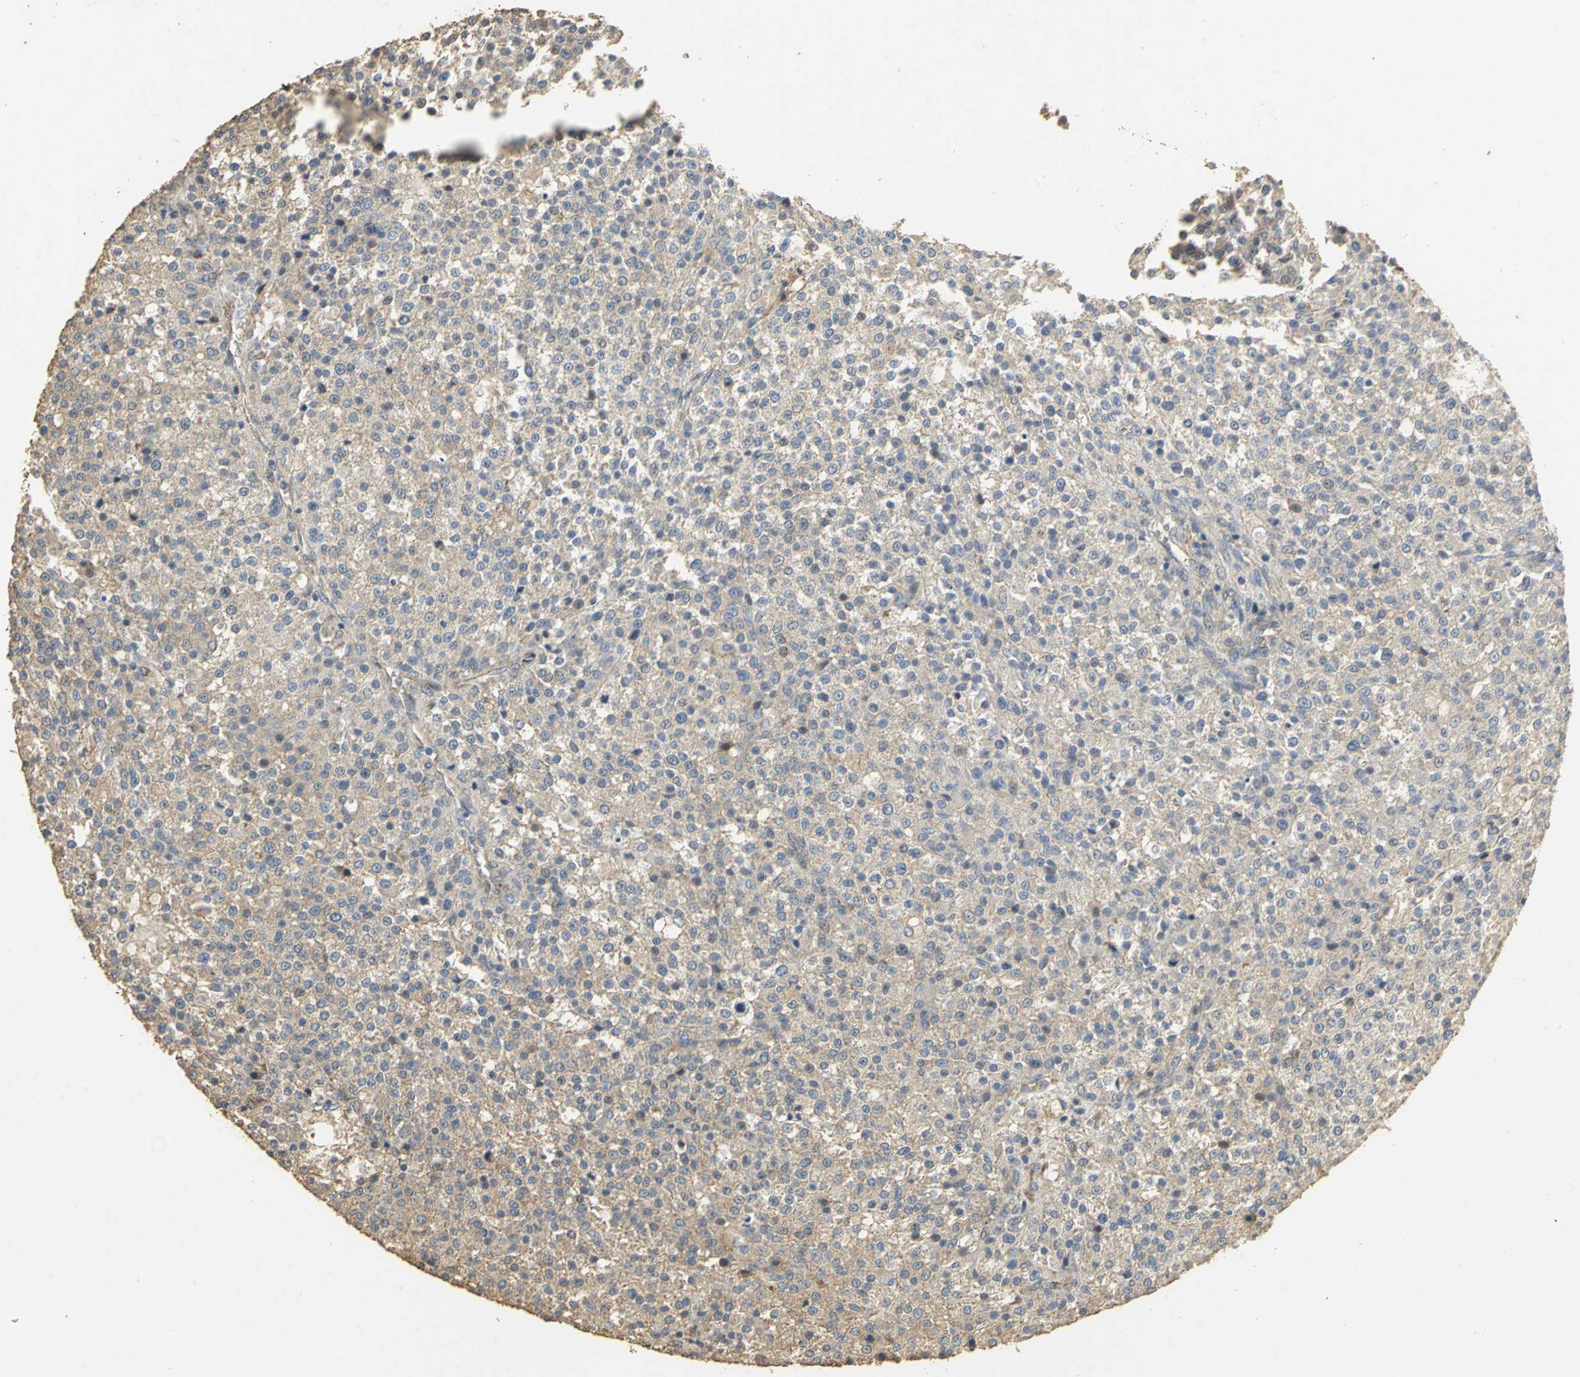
{"staining": {"intensity": "weak", "quantity": ">75%", "location": "cytoplasmic/membranous"}, "tissue": "testis cancer", "cell_type": "Tumor cells", "image_type": "cancer", "snomed": [{"axis": "morphology", "description": "Seminoma, NOS"}, {"axis": "topography", "description": "Testis"}], "caption": "Protein staining of testis seminoma tissue exhibits weak cytoplasmic/membranous staining in approximately >75% of tumor cells.", "gene": "ACSL4", "patient": {"sex": "male", "age": 59}}